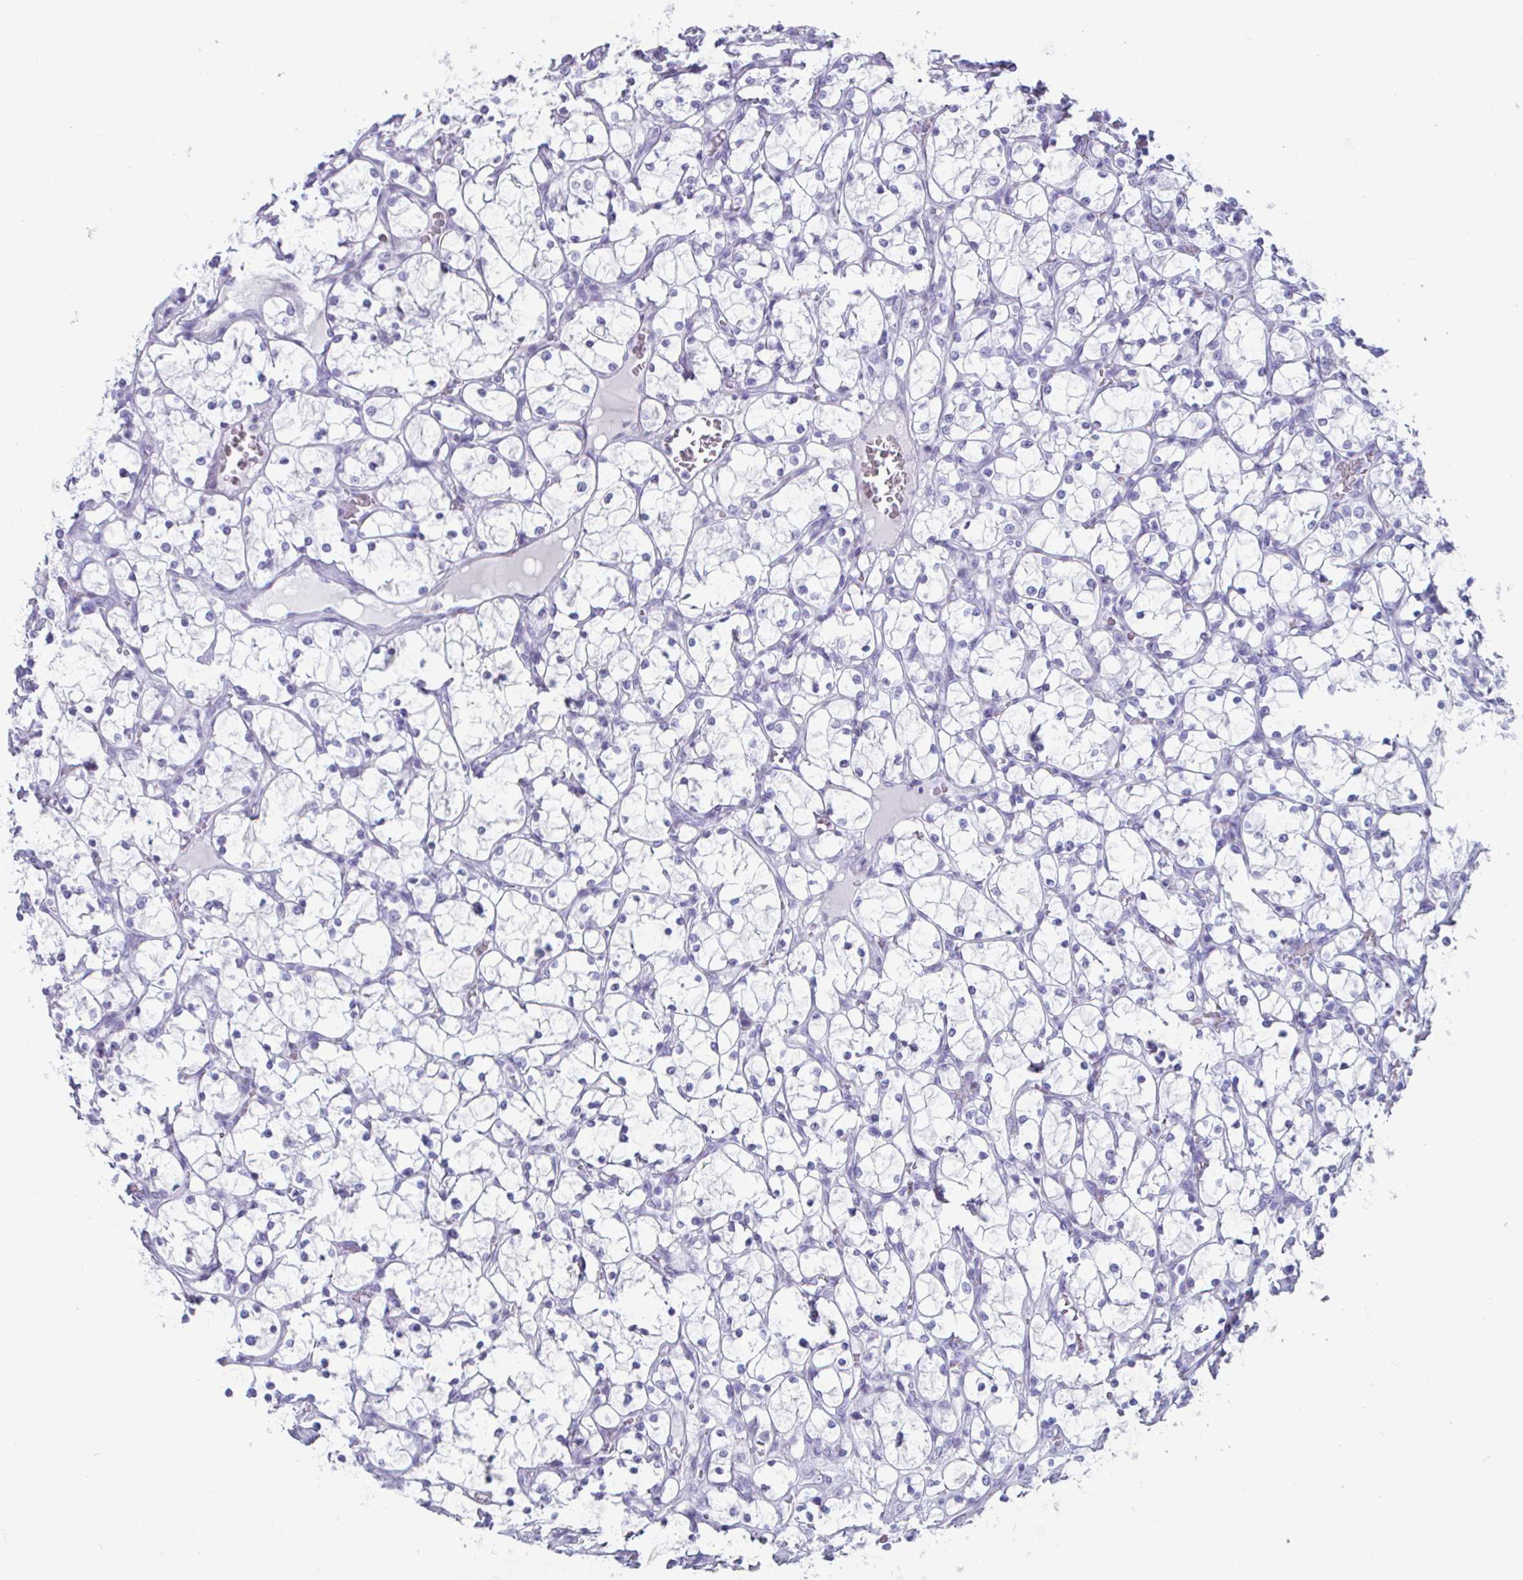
{"staining": {"intensity": "negative", "quantity": "none", "location": "none"}, "tissue": "renal cancer", "cell_type": "Tumor cells", "image_type": "cancer", "snomed": [{"axis": "morphology", "description": "Adenocarcinoma, NOS"}, {"axis": "topography", "description": "Kidney"}], "caption": "Immunohistochemistry photomicrograph of renal adenocarcinoma stained for a protein (brown), which reveals no positivity in tumor cells.", "gene": "CREG2", "patient": {"sex": "female", "age": 69}}